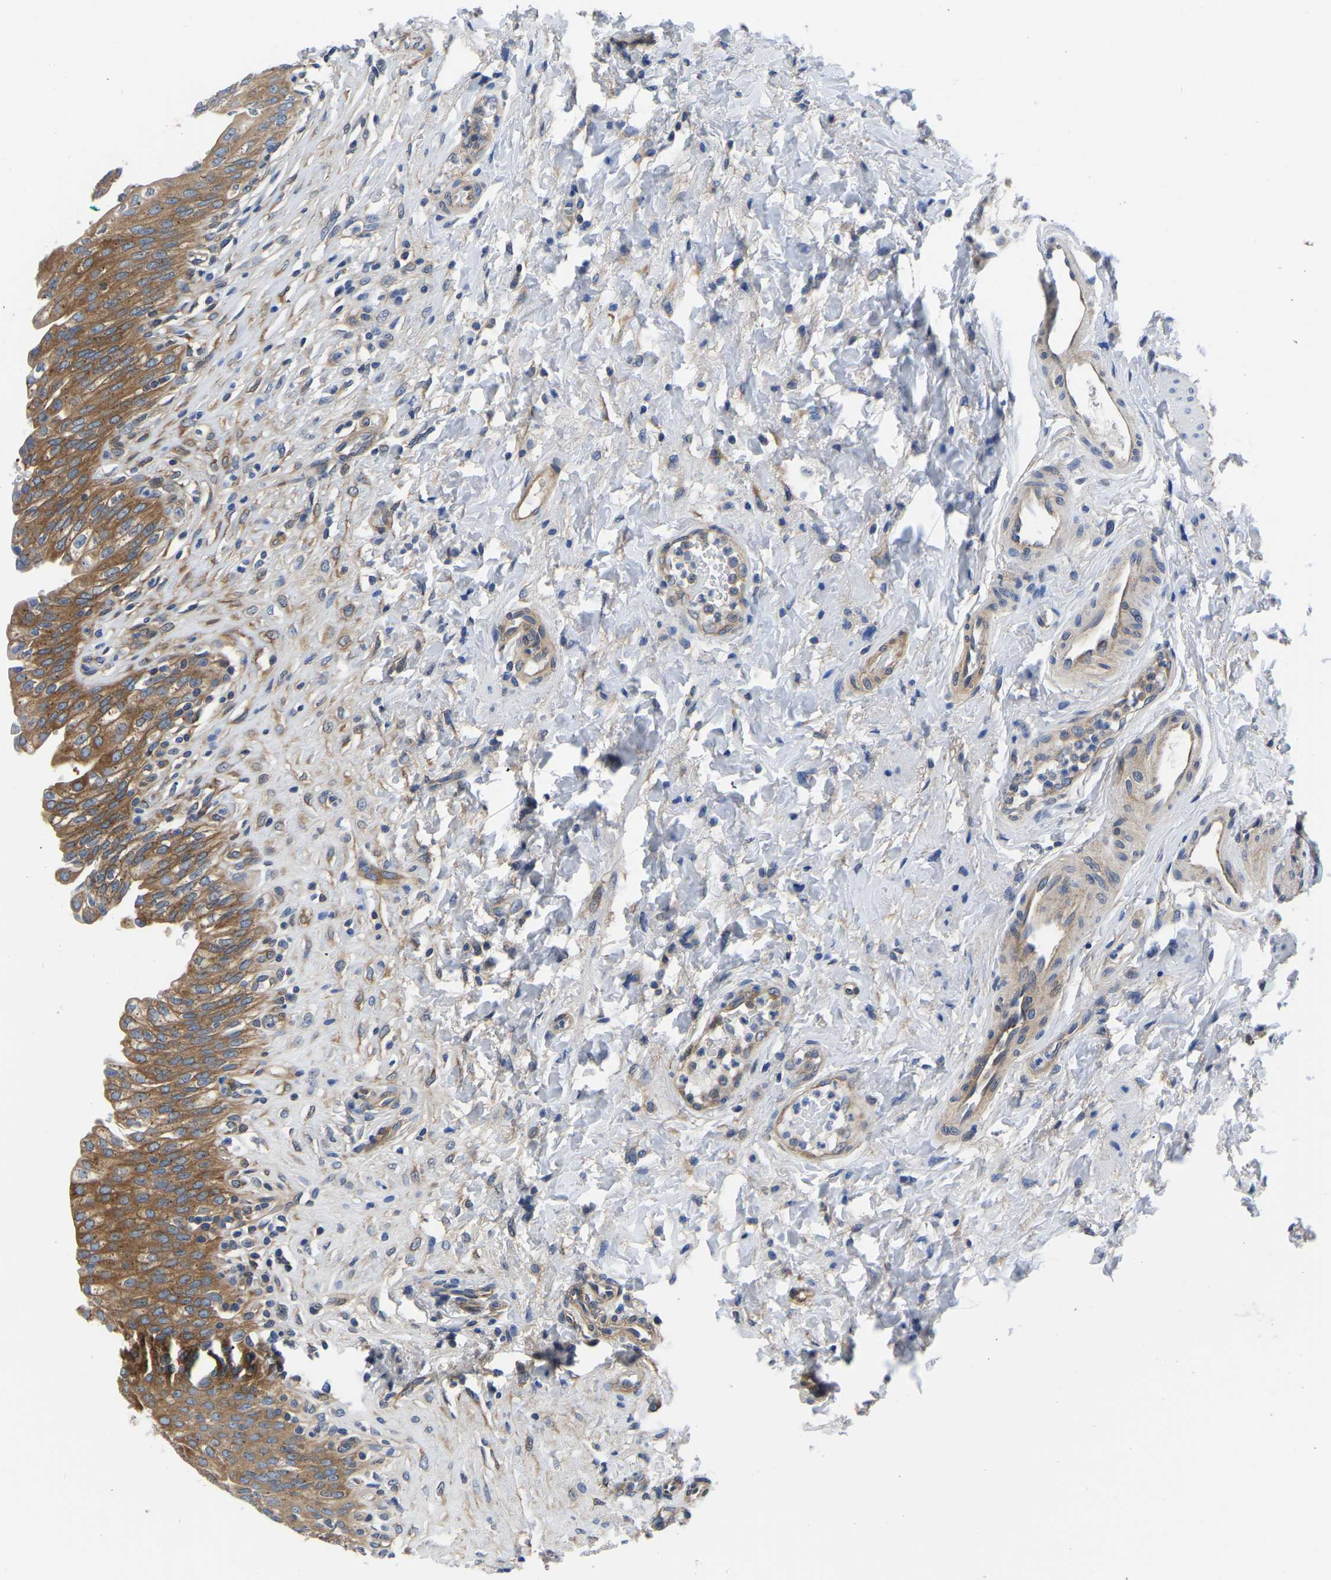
{"staining": {"intensity": "moderate", "quantity": "25%-75%", "location": "cytoplasmic/membranous"}, "tissue": "urinary bladder", "cell_type": "Urothelial cells", "image_type": "normal", "snomed": [{"axis": "morphology", "description": "Urothelial carcinoma, High grade"}, {"axis": "topography", "description": "Urinary bladder"}], "caption": "Brown immunohistochemical staining in unremarkable human urinary bladder demonstrates moderate cytoplasmic/membranous expression in approximately 25%-75% of urothelial cells. Immunohistochemistry (ihc) stains the protein in brown and the nuclei are stained blue.", "gene": "TFG", "patient": {"sex": "male", "age": 46}}